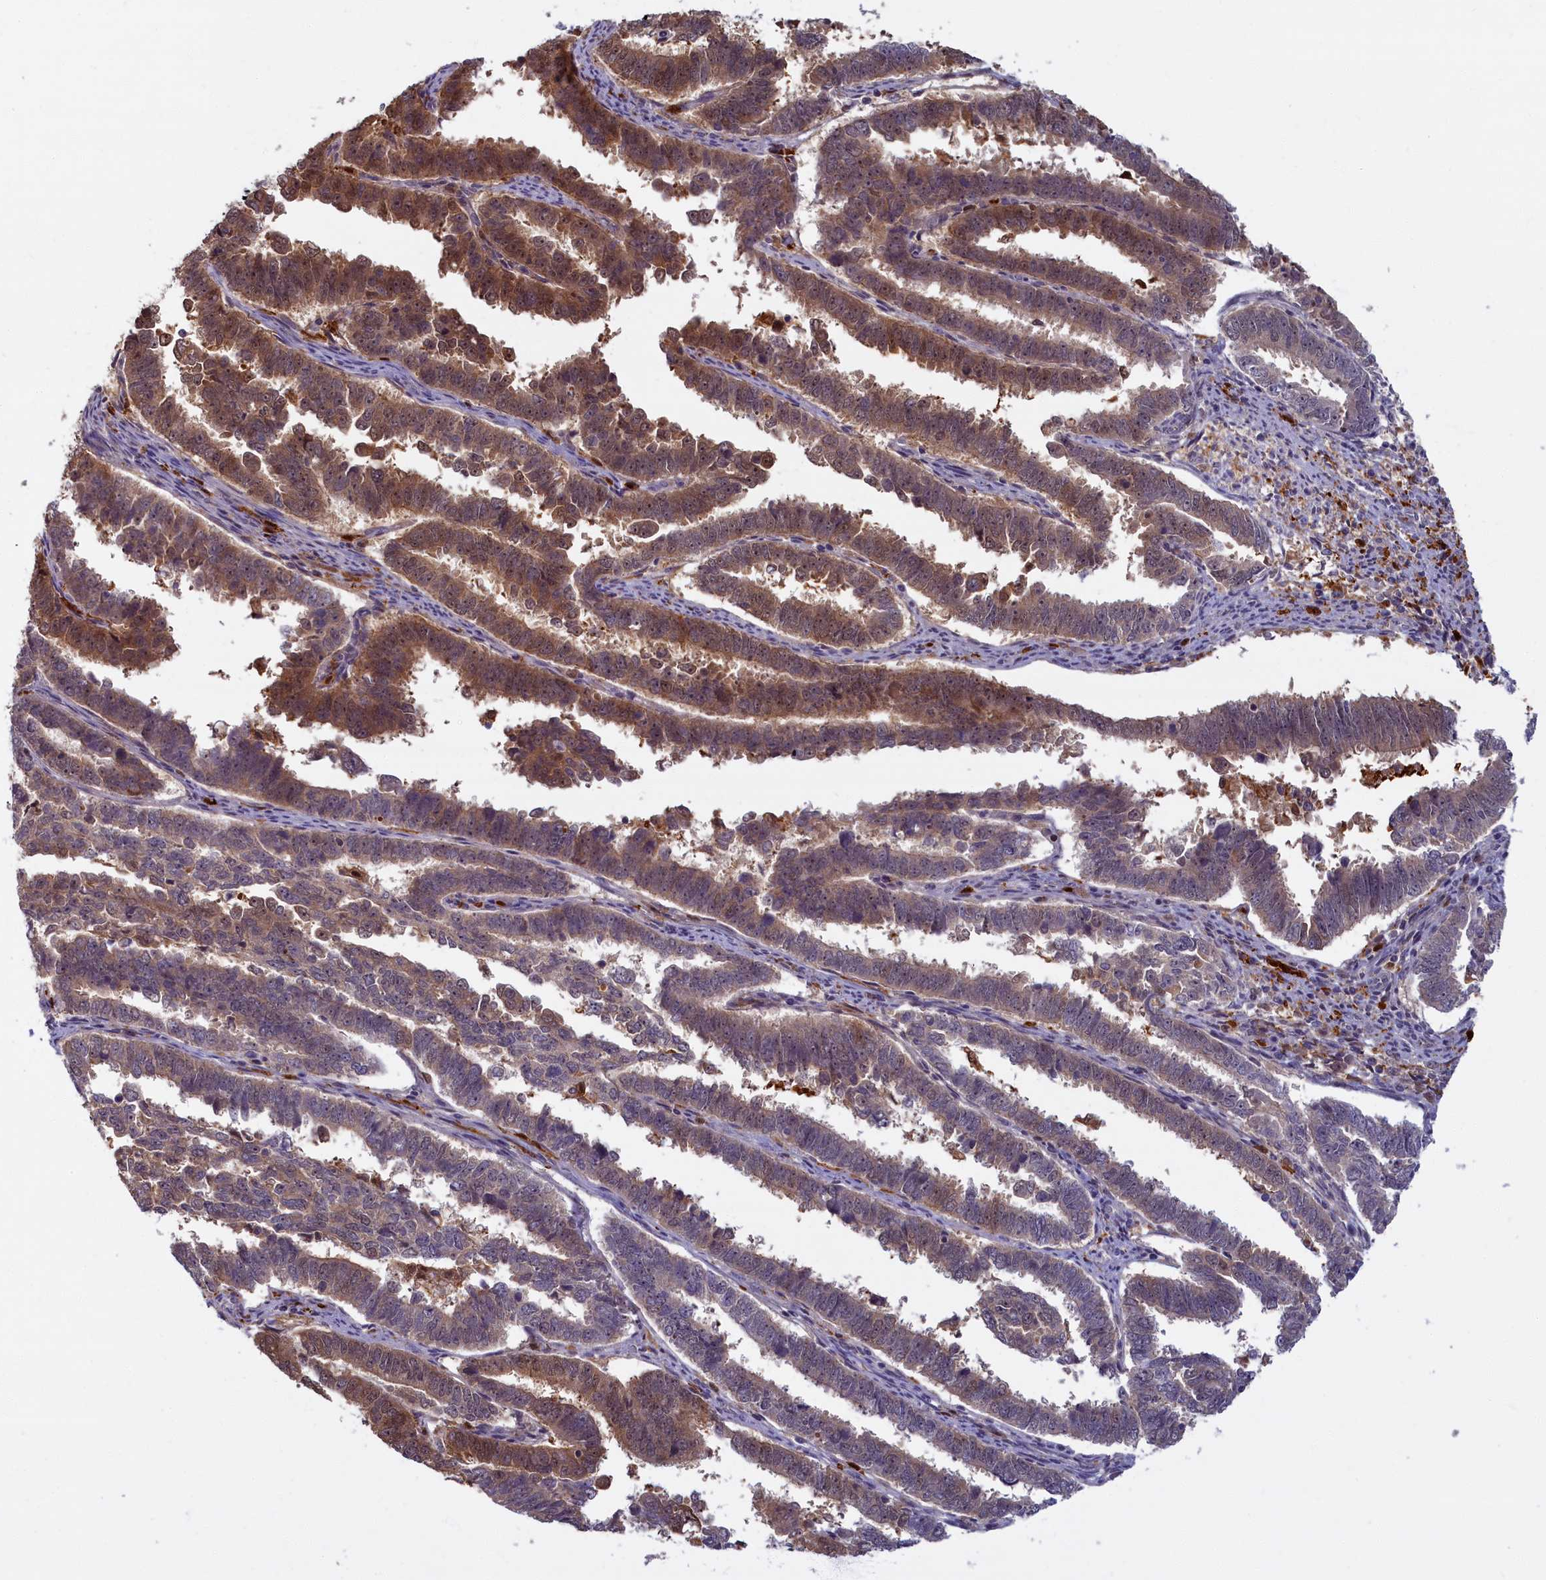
{"staining": {"intensity": "moderate", "quantity": ">75%", "location": "cytoplasmic/membranous"}, "tissue": "endometrial cancer", "cell_type": "Tumor cells", "image_type": "cancer", "snomed": [{"axis": "morphology", "description": "Adenocarcinoma, NOS"}, {"axis": "topography", "description": "Endometrium"}], "caption": "A medium amount of moderate cytoplasmic/membranous expression is present in about >75% of tumor cells in endometrial adenocarcinoma tissue.", "gene": "BLVRB", "patient": {"sex": "female", "age": 75}}